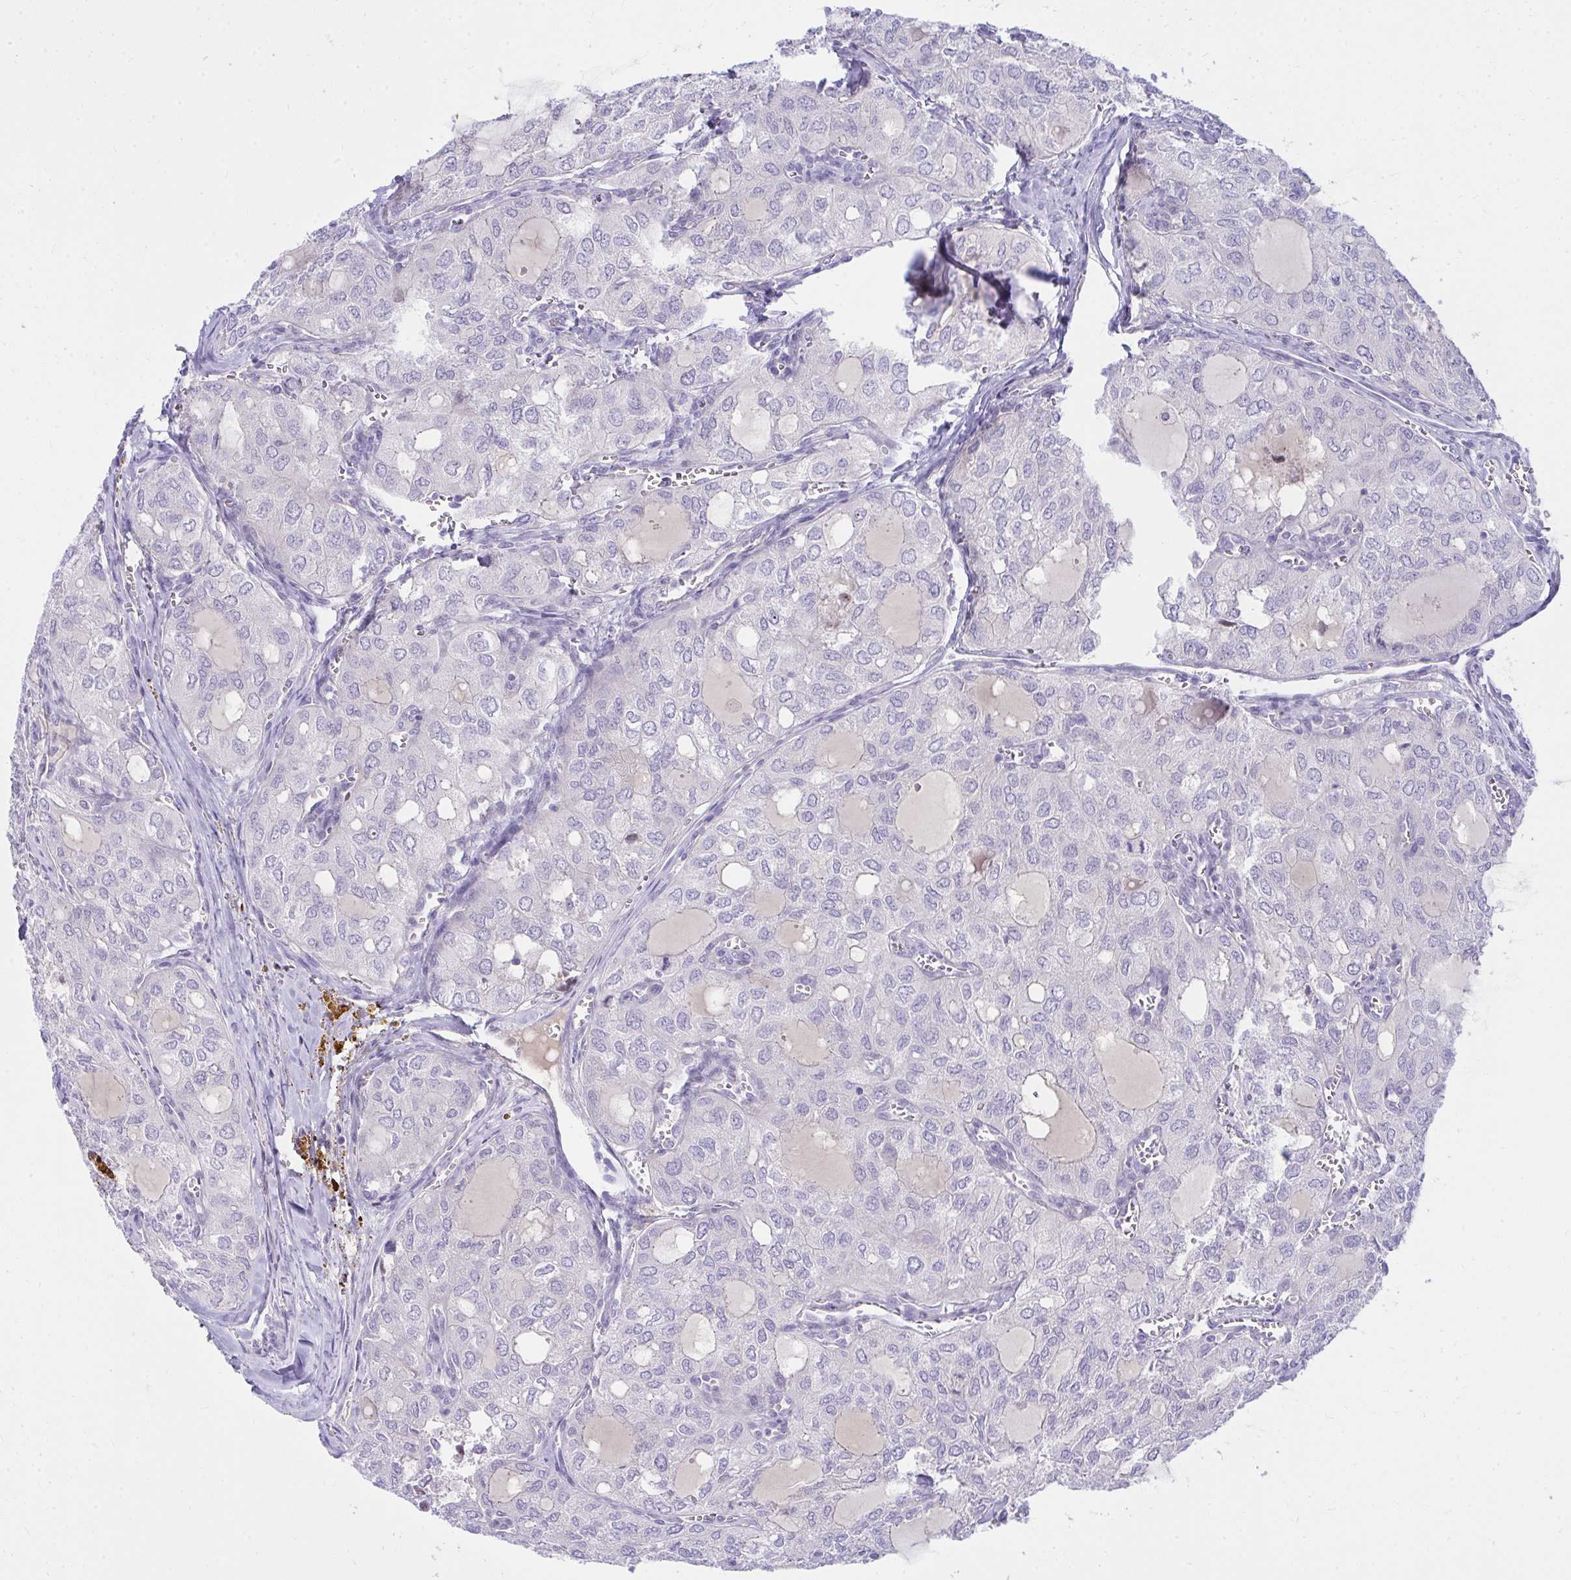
{"staining": {"intensity": "negative", "quantity": "none", "location": "none"}, "tissue": "thyroid cancer", "cell_type": "Tumor cells", "image_type": "cancer", "snomed": [{"axis": "morphology", "description": "Follicular adenoma carcinoma, NOS"}, {"axis": "topography", "description": "Thyroid gland"}], "caption": "There is no significant staining in tumor cells of follicular adenoma carcinoma (thyroid).", "gene": "LRRC36", "patient": {"sex": "male", "age": 75}}